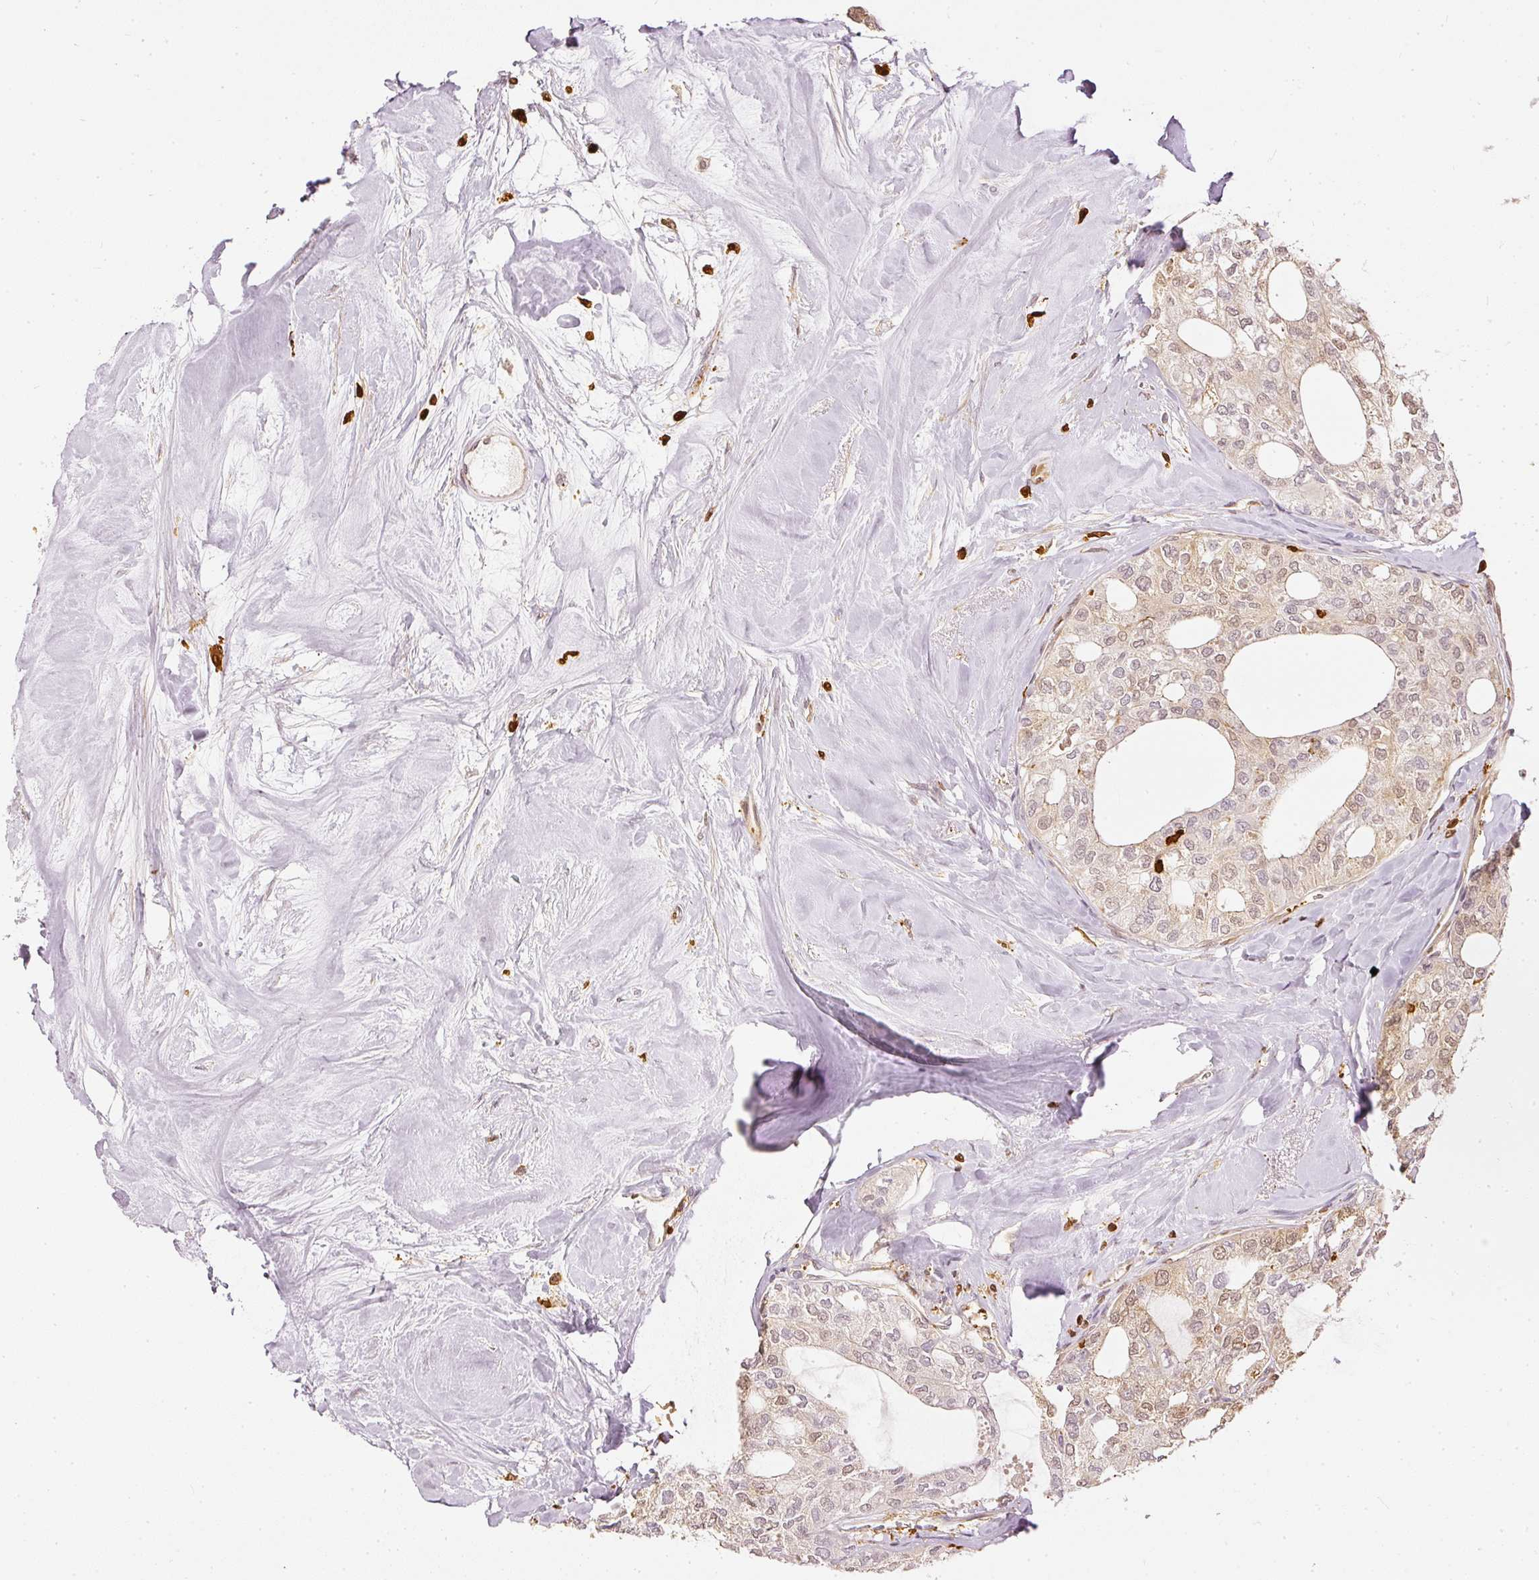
{"staining": {"intensity": "weak", "quantity": "25%-75%", "location": "nuclear"}, "tissue": "thyroid cancer", "cell_type": "Tumor cells", "image_type": "cancer", "snomed": [{"axis": "morphology", "description": "Follicular adenoma carcinoma, NOS"}, {"axis": "topography", "description": "Thyroid gland"}], "caption": "Thyroid follicular adenoma carcinoma stained with IHC reveals weak nuclear expression in about 25%-75% of tumor cells.", "gene": "PFN1", "patient": {"sex": "male", "age": 75}}